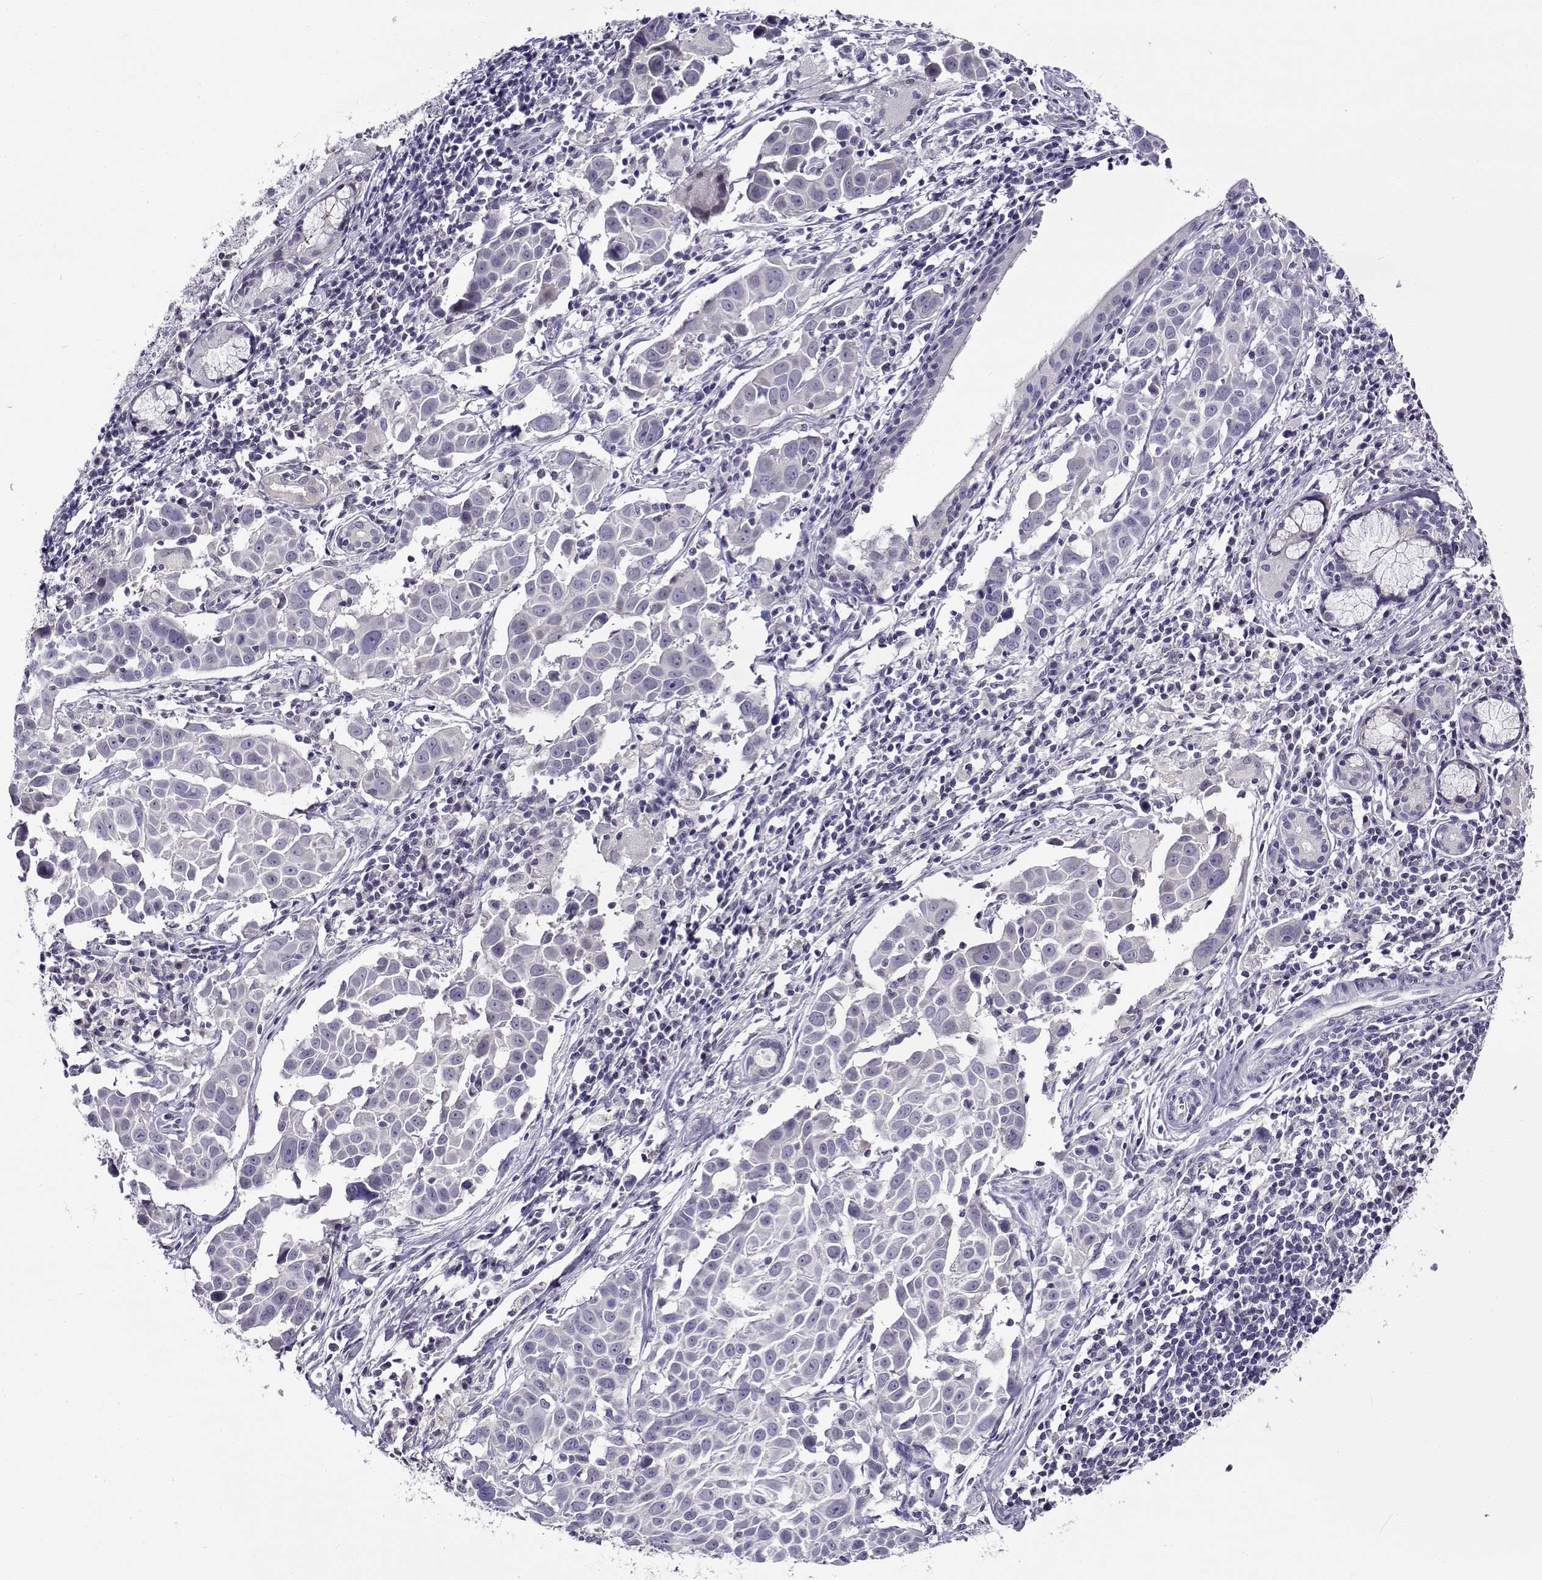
{"staining": {"intensity": "negative", "quantity": "none", "location": "none"}, "tissue": "lung cancer", "cell_type": "Tumor cells", "image_type": "cancer", "snomed": [{"axis": "morphology", "description": "Squamous cell carcinoma, NOS"}, {"axis": "topography", "description": "Lung"}], "caption": "There is no significant expression in tumor cells of lung squamous cell carcinoma. (Brightfield microscopy of DAB immunohistochemistry (IHC) at high magnification).", "gene": "FEZF1", "patient": {"sex": "male", "age": 57}}